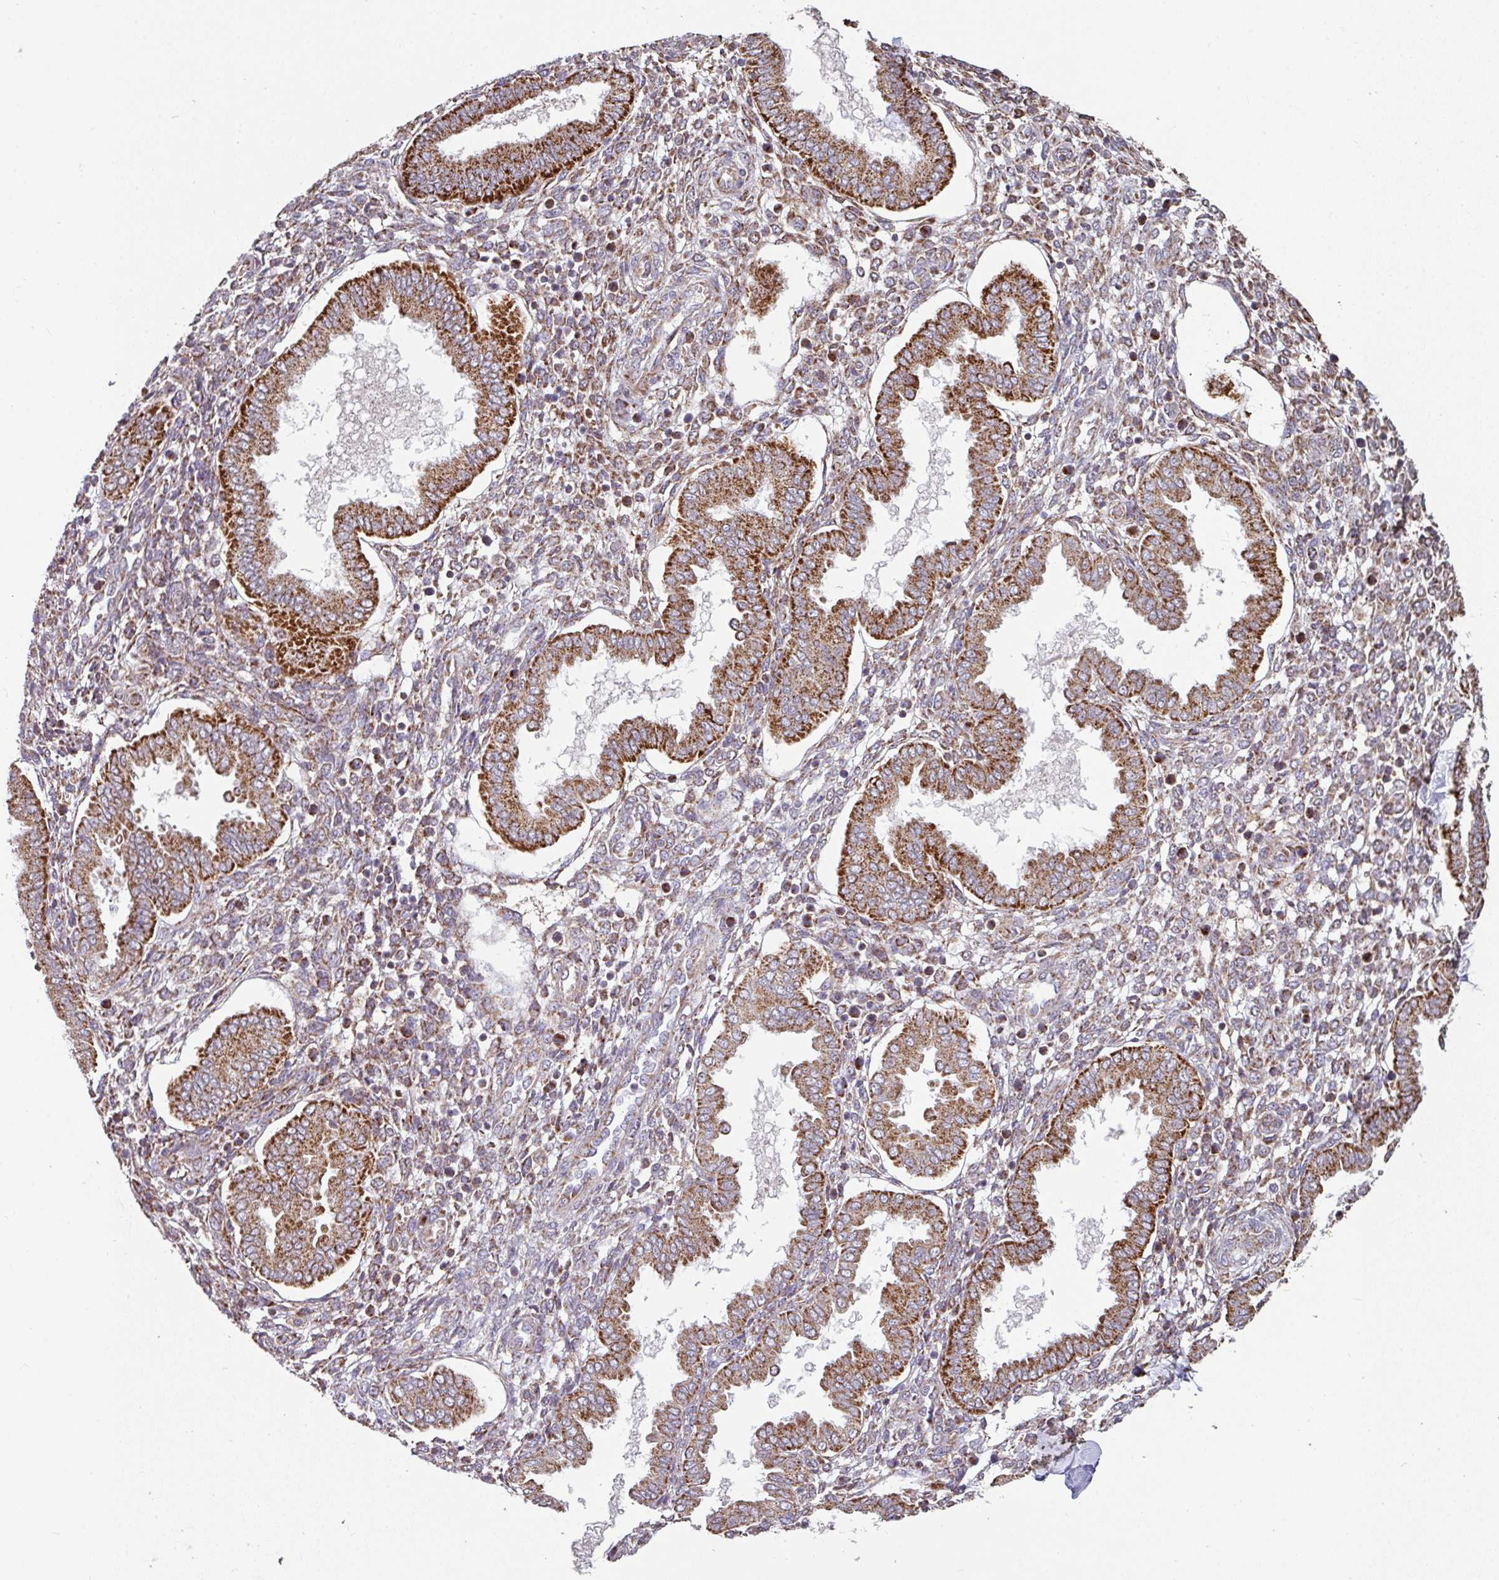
{"staining": {"intensity": "moderate", "quantity": "25%-75%", "location": "cytoplasmic/membranous"}, "tissue": "endometrium", "cell_type": "Cells in endometrial stroma", "image_type": "normal", "snomed": [{"axis": "morphology", "description": "Normal tissue, NOS"}, {"axis": "topography", "description": "Endometrium"}], "caption": "This is an image of IHC staining of benign endometrium, which shows moderate positivity in the cytoplasmic/membranous of cells in endometrial stroma.", "gene": "OR2D3", "patient": {"sex": "female", "age": 24}}